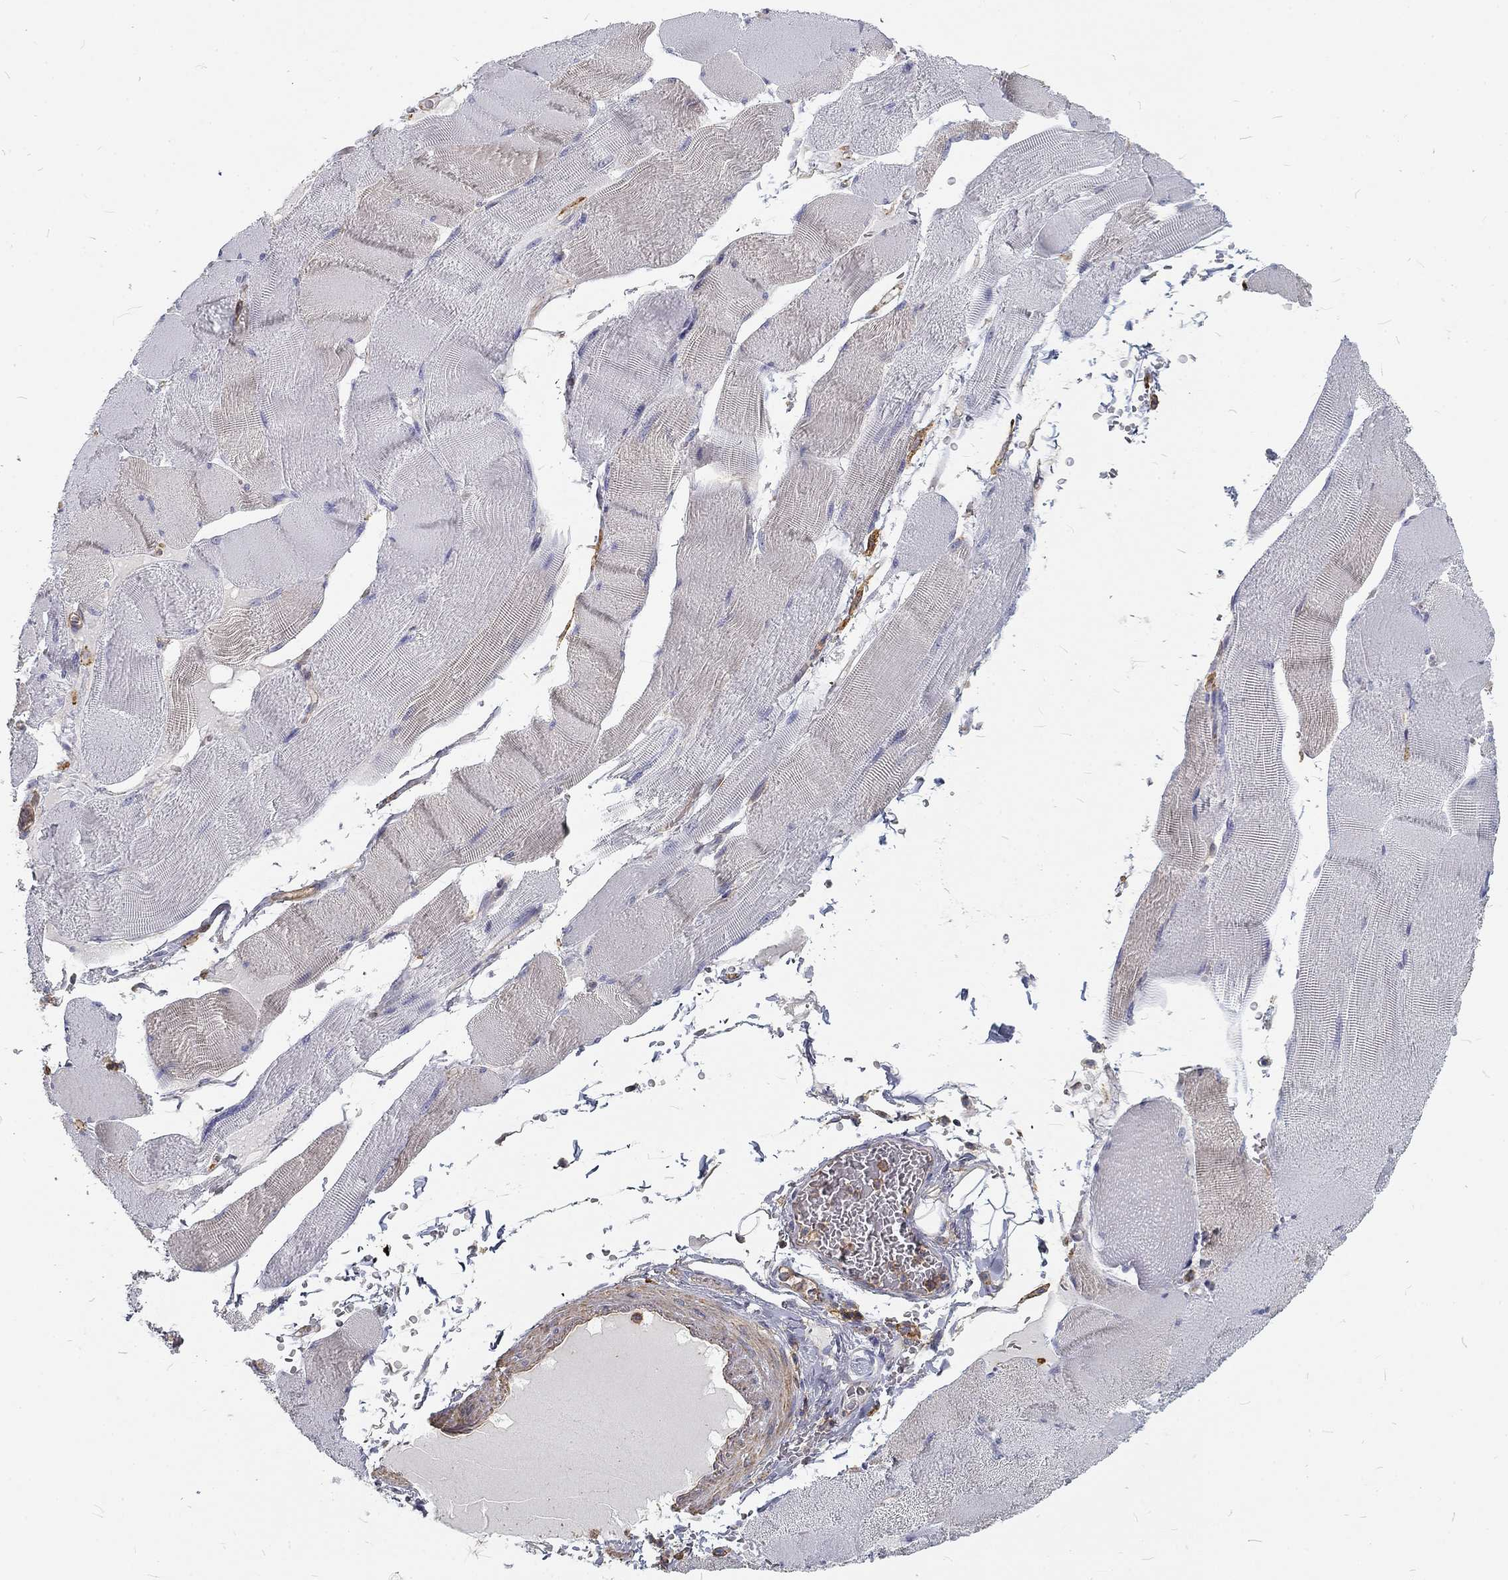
{"staining": {"intensity": "negative", "quantity": "none", "location": "none"}, "tissue": "skeletal muscle", "cell_type": "Myocytes", "image_type": "normal", "snomed": [{"axis": "morphology", "description": "Normal tissue, NOS"}, {"axis": "topography", "description": "Skeletal muscle"}], "caption": "The histopathology image exhibits no significant staining in myocytes of skeletal muscle.", "gene": "MTMR11", "patient": {"sex": "male", "age": 56}}